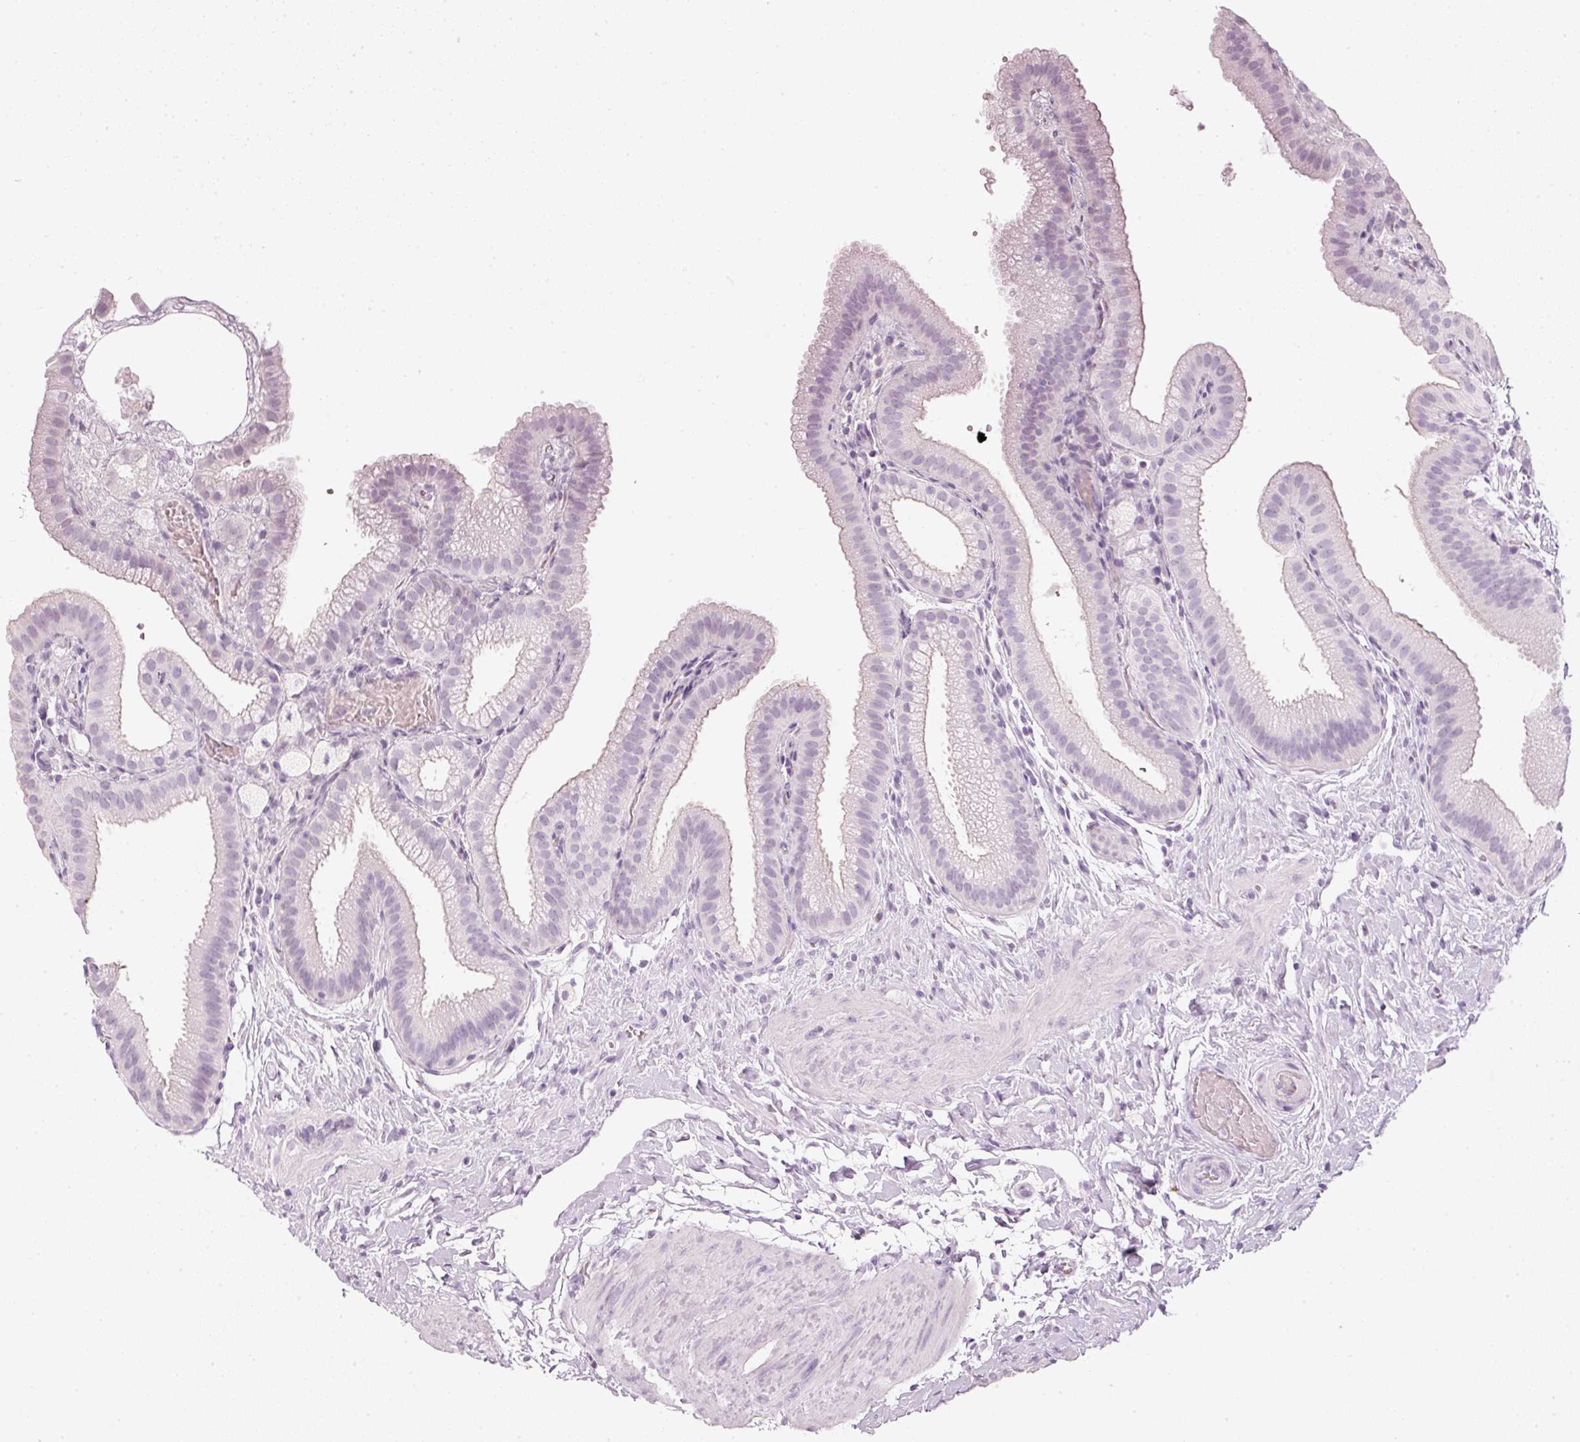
{"staining": {"intensity": "negative", "quantity": "none", "location": "none"}, "tissue": "gallbladder", "cell_type": "Glandular cells", "image_type": "normal", "snomed": [{"axis": "morphology", "description": "Normal tissue, NOS"}, {"axis": "topography", "description": "Gallbladder"}], "caption": "This image is of benign gallbladder stained with immunohistochemistry to label a protein in brown with the nuclei are counter-stained blue. There is no positivity in glandular cells.", "gene": "VCAM1", "patient": {"sex": "female", "age": 63}}